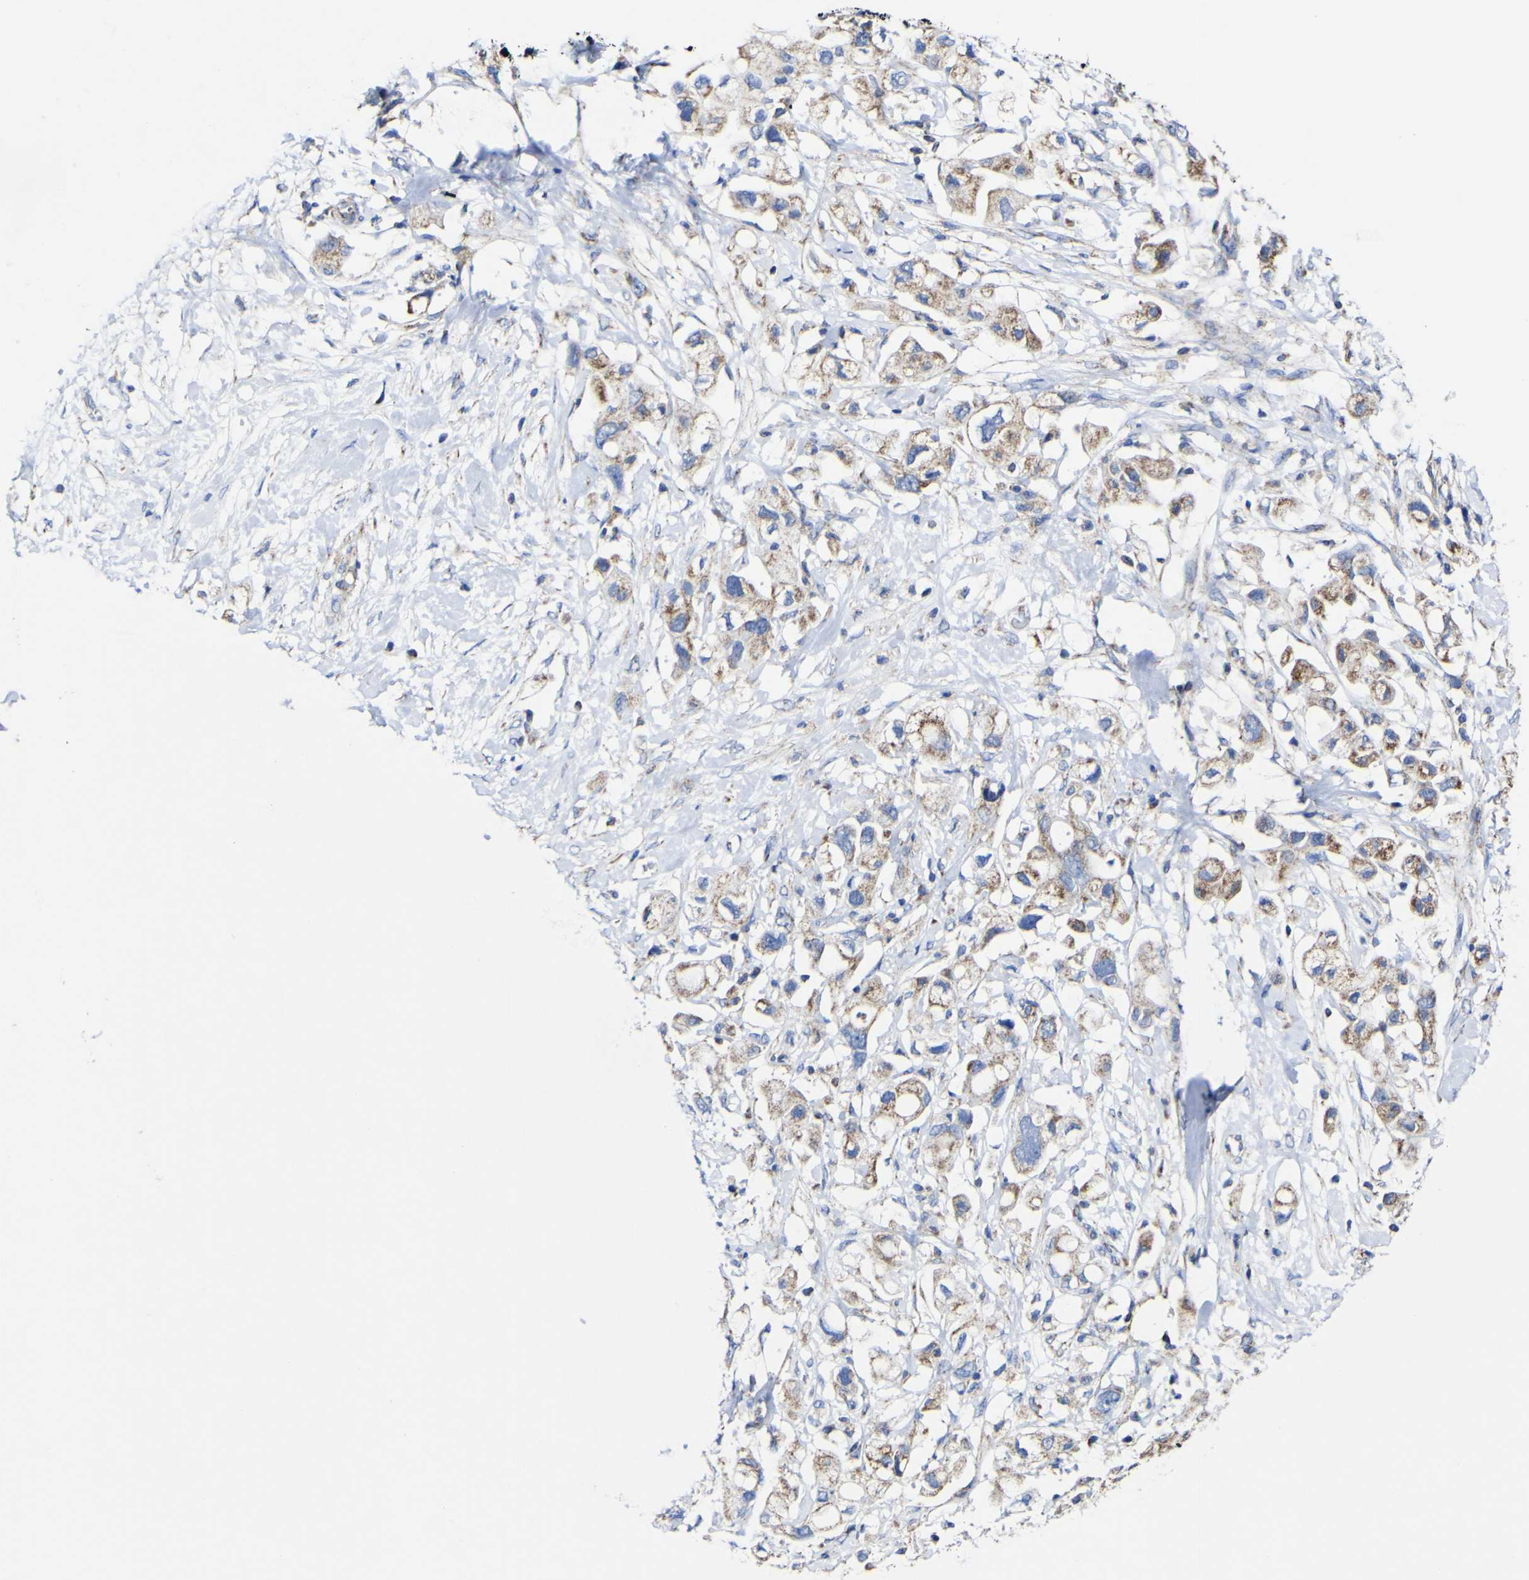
{"staining": {"intensity": "moderate", "quantity": ">75%", "location": "cytoplasmic/membranous"}, "tissue": "pancreatic cancer", "cell_type": "Tumor cells", "image_type": "cancer", "snomed": [{"axis": "morphology", "description": "Adenocarcinoma, NOS"}, {"axis": "topography", "description": "Pancreas"}], "caption": "This is an image of IHC staining of adenocarcinoma (pancreatic), which shows moderate expression in the cytoplasmic/membranous of tumor cells.", "gene": "CCDC90B", "patient": {"sex": "female", "age": 56}}